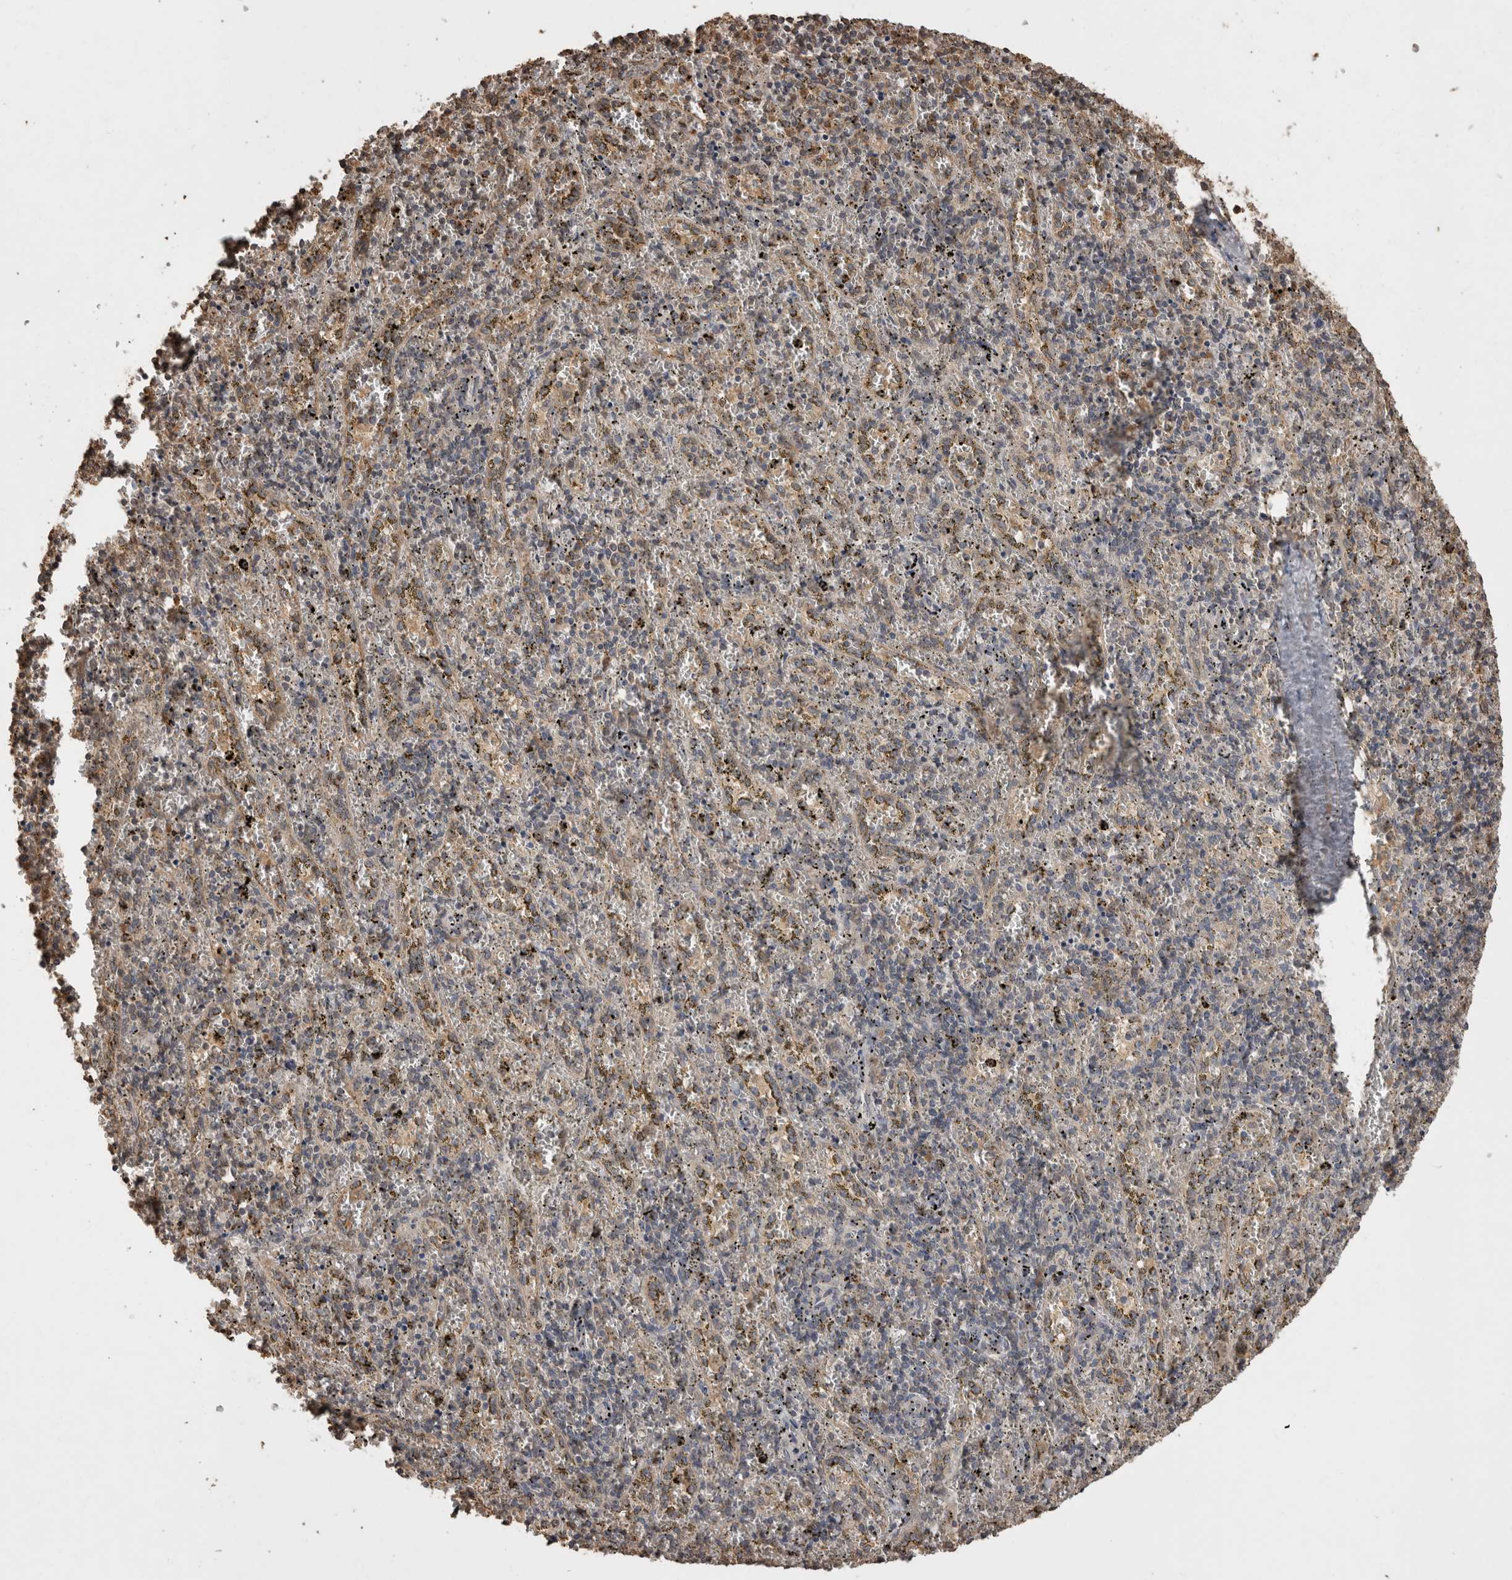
{"staining": {"intensity": "moderate", "quantity": "<25%", "location": "cytoplasmic/membranous"}, "tissue": "spleen", "cell_type": "Cells in red pulp", "image_type": "normal", "snomed": [{"axis": "morphology", "description": "Normal tissue, NOS"}, {"axis": "topography", "description": "Spleen"}], "caption": "High-magnification brightfield microscopy of unremarkable spleen stained with DAB (brown) and counterstained with hematoxylin (blue). cells in red pulp exhibit moderate cytoplasmic/membranous staining is present in approximately<25% of cells.", "gene": "SOCS5", "patient": {"sex": "male", "age": 11}}